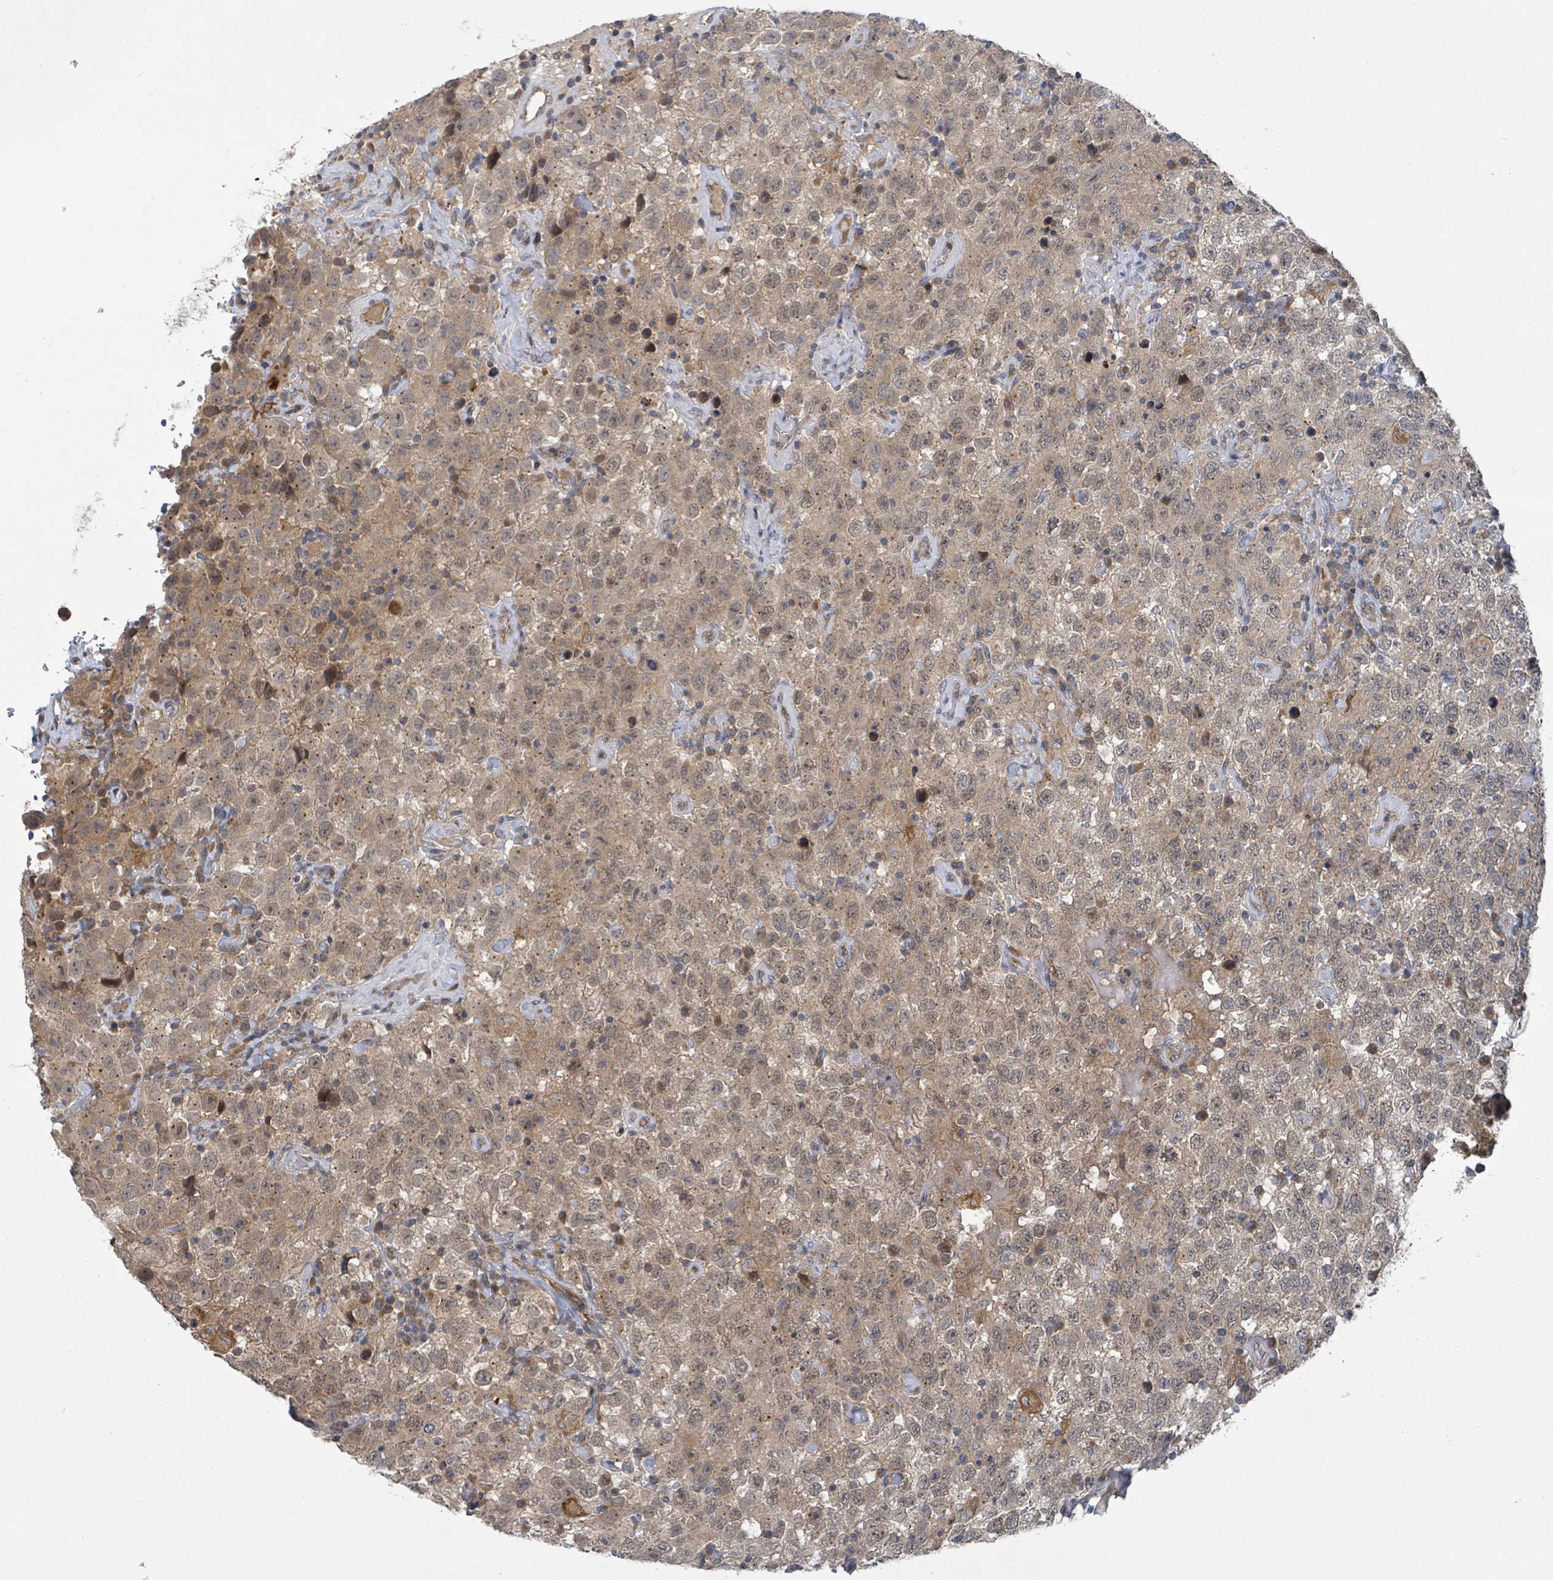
{"staining": {"intensity": "moderate", "quantity": "25%-75%", "location": "cytoplasmic/membranous"}, "tissue": "testis cancer", "cell_type": "Tumor cells", "image_type": "cancer", "snomed": [{"axis": "morphology", "description": "Seminoma, NOS"}, {"axis": "topography", "description": "Testis"}], "caption": "Seminoma (testis) stained with DAB (3,3'-diaminobenzidine) immunohistochemistry (IHC) reveals medium levels of moderate cytoplasmic/membranous expression in approximately 25%-75% of tumor cells.", "gene": "CCDC121", "patient": {"sex": "male", "age": 41}}